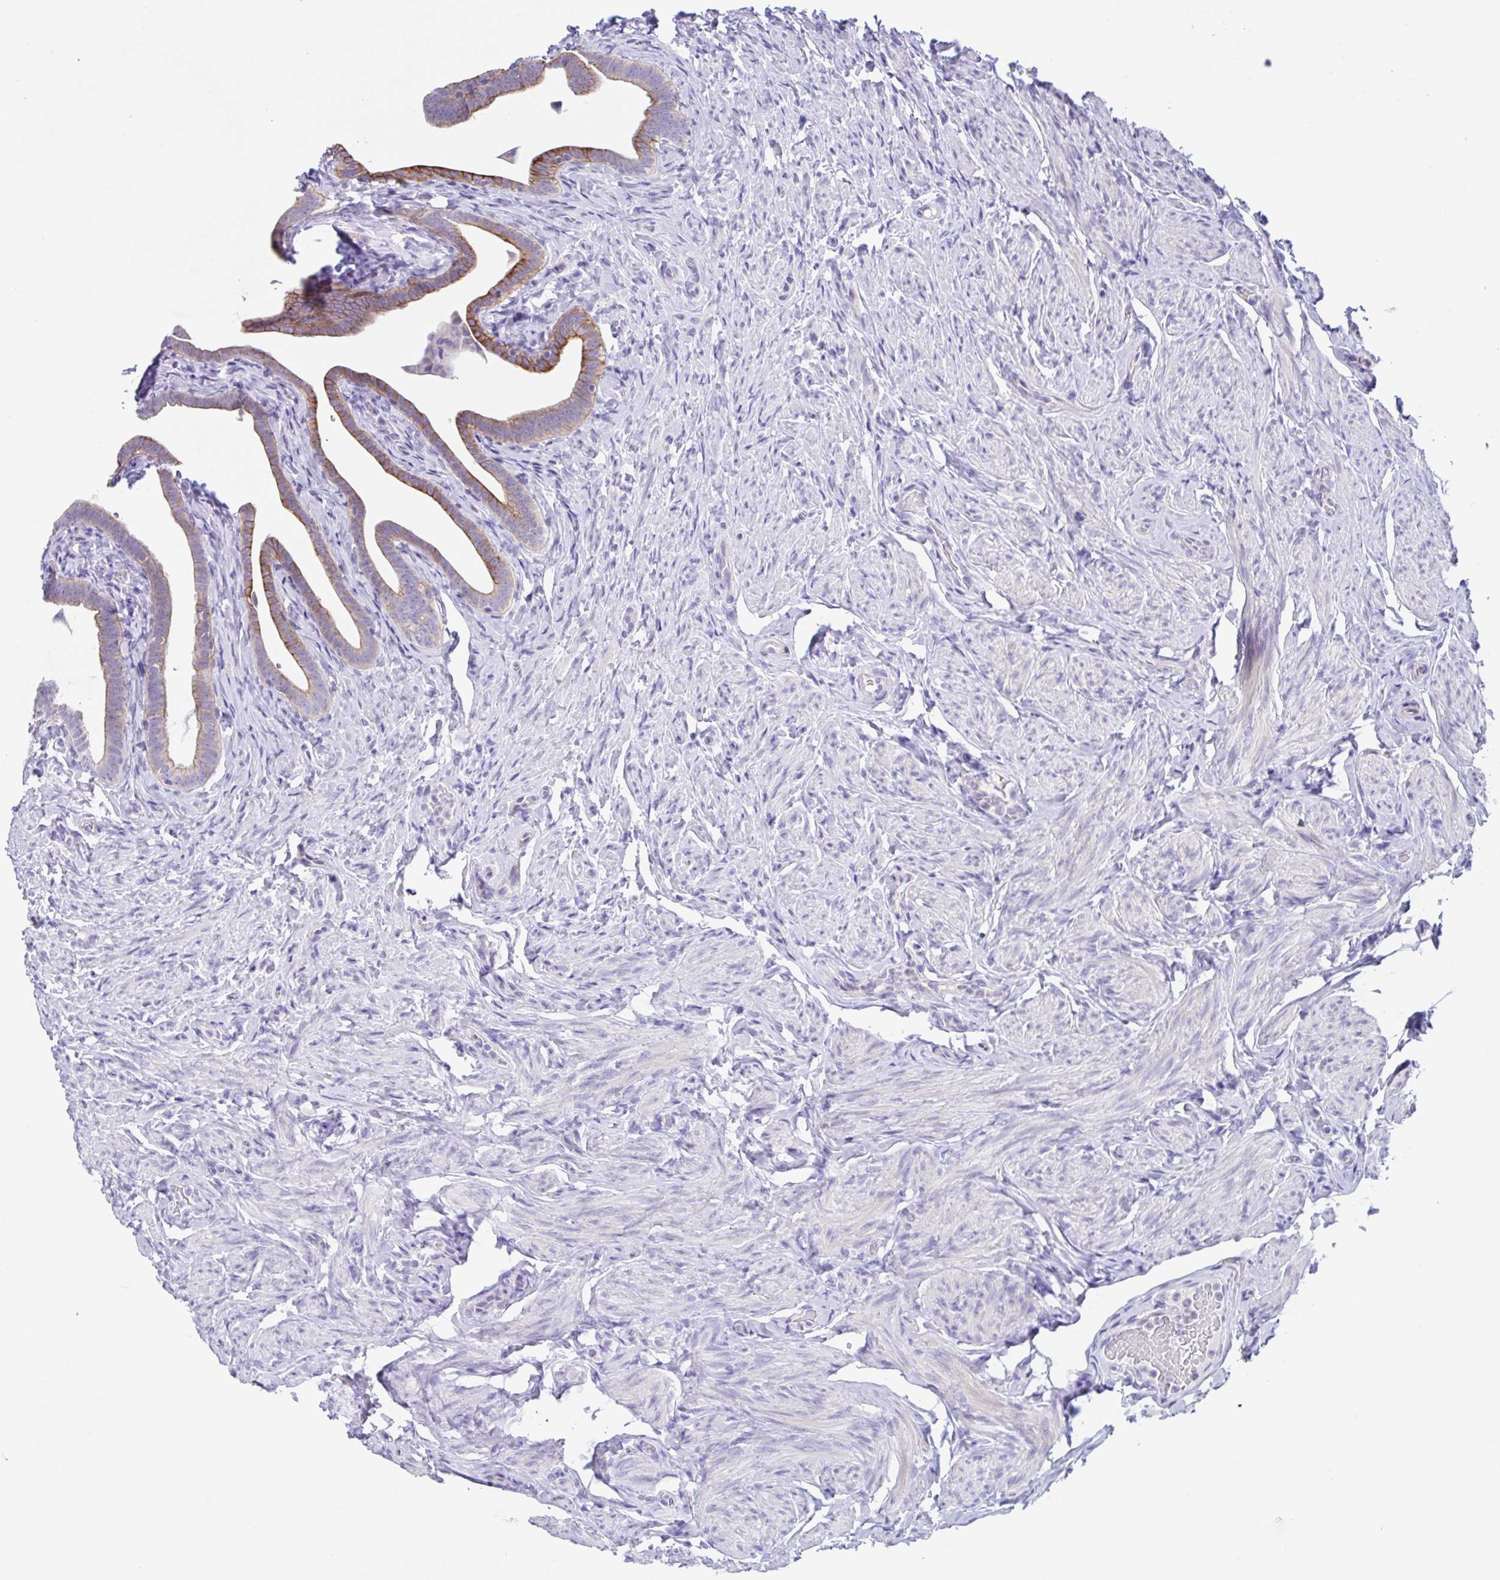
{"staining": {"intensity": "moderate", "quantity": "25%-75%", "location": "cytoplasmic/membranous"}, "tissue": "fallopian tube", "cell_type": "Glandular cells", "image_type": "normal", "snomed": [{"axis": "morphology", "description": "Normal tissue, NOS"}, {"axis": "topography", "description": "Fallopian tube"}], "caption": "IHC (DAB) staining of unremarkable fallopian tube exhibits moderate cytoplasmic/membranous protein staining in about 25%-75% of glandular cells. (Stains: DAB in brown, nuclei in blue, Microscopy: brightfield microscopy at high magnification).", "gene": "OR6N2", "patient": {"sex": "female", "age": 69}}